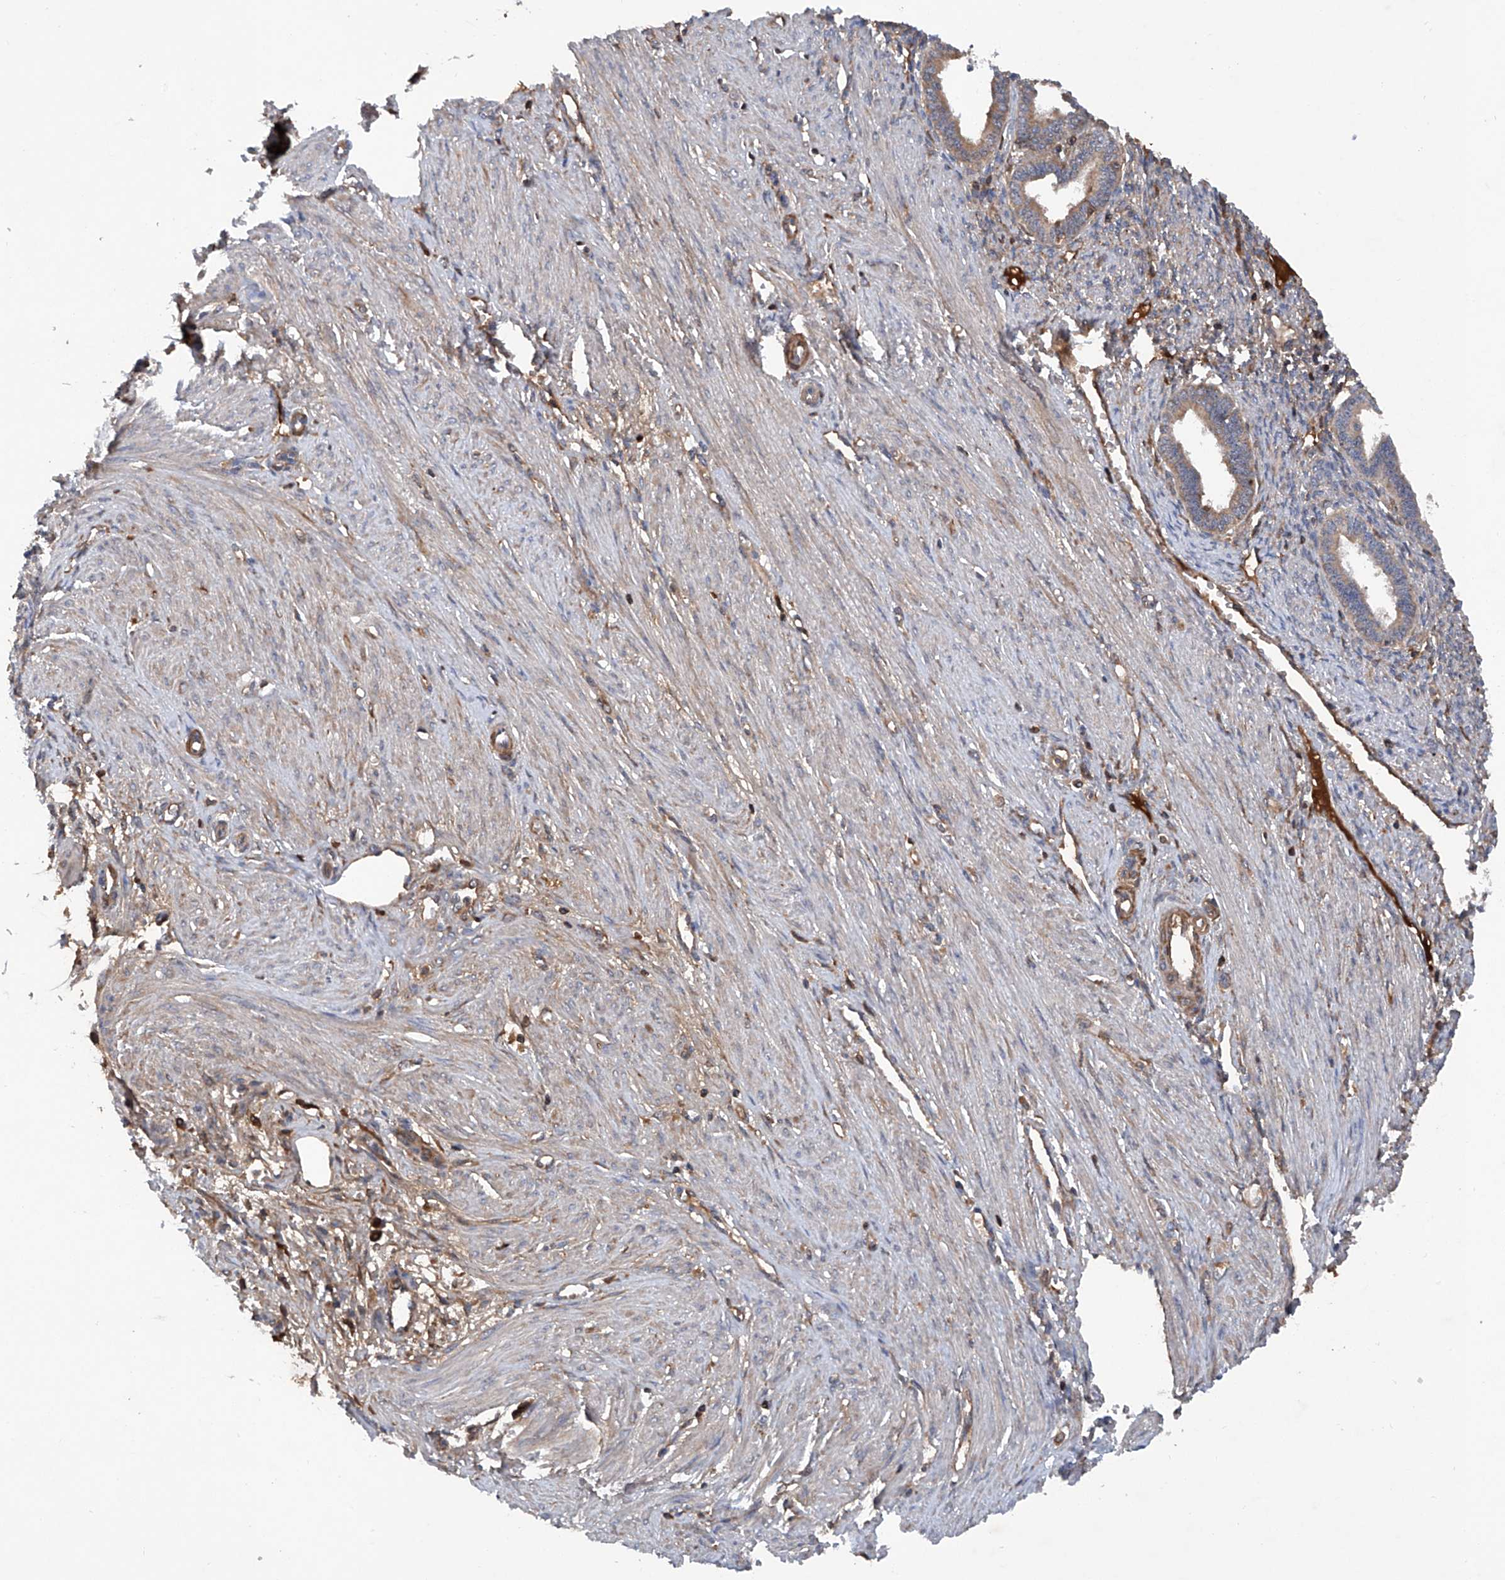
{"staining": {"intensity": "negative", "quantity": "none", "location": "none"}, "tissue": "endometrium", "cell_type": "Cells in endometrial stroma", "image_type": "normal", "snomed": [{"axis": "morphology", "description": "Normal tissue, NOS"}, {"axis": "topography", "description": "Endometrium"}], "caption": "Immunohistochemistry (IHC) image of unremarkable endometrium: human endometrium stained with DAB exhibits no significant protein positivity in cells in endometrial stroma.", "gene": "ASCC3", "patient": {"sex": "female", "age": 33}}